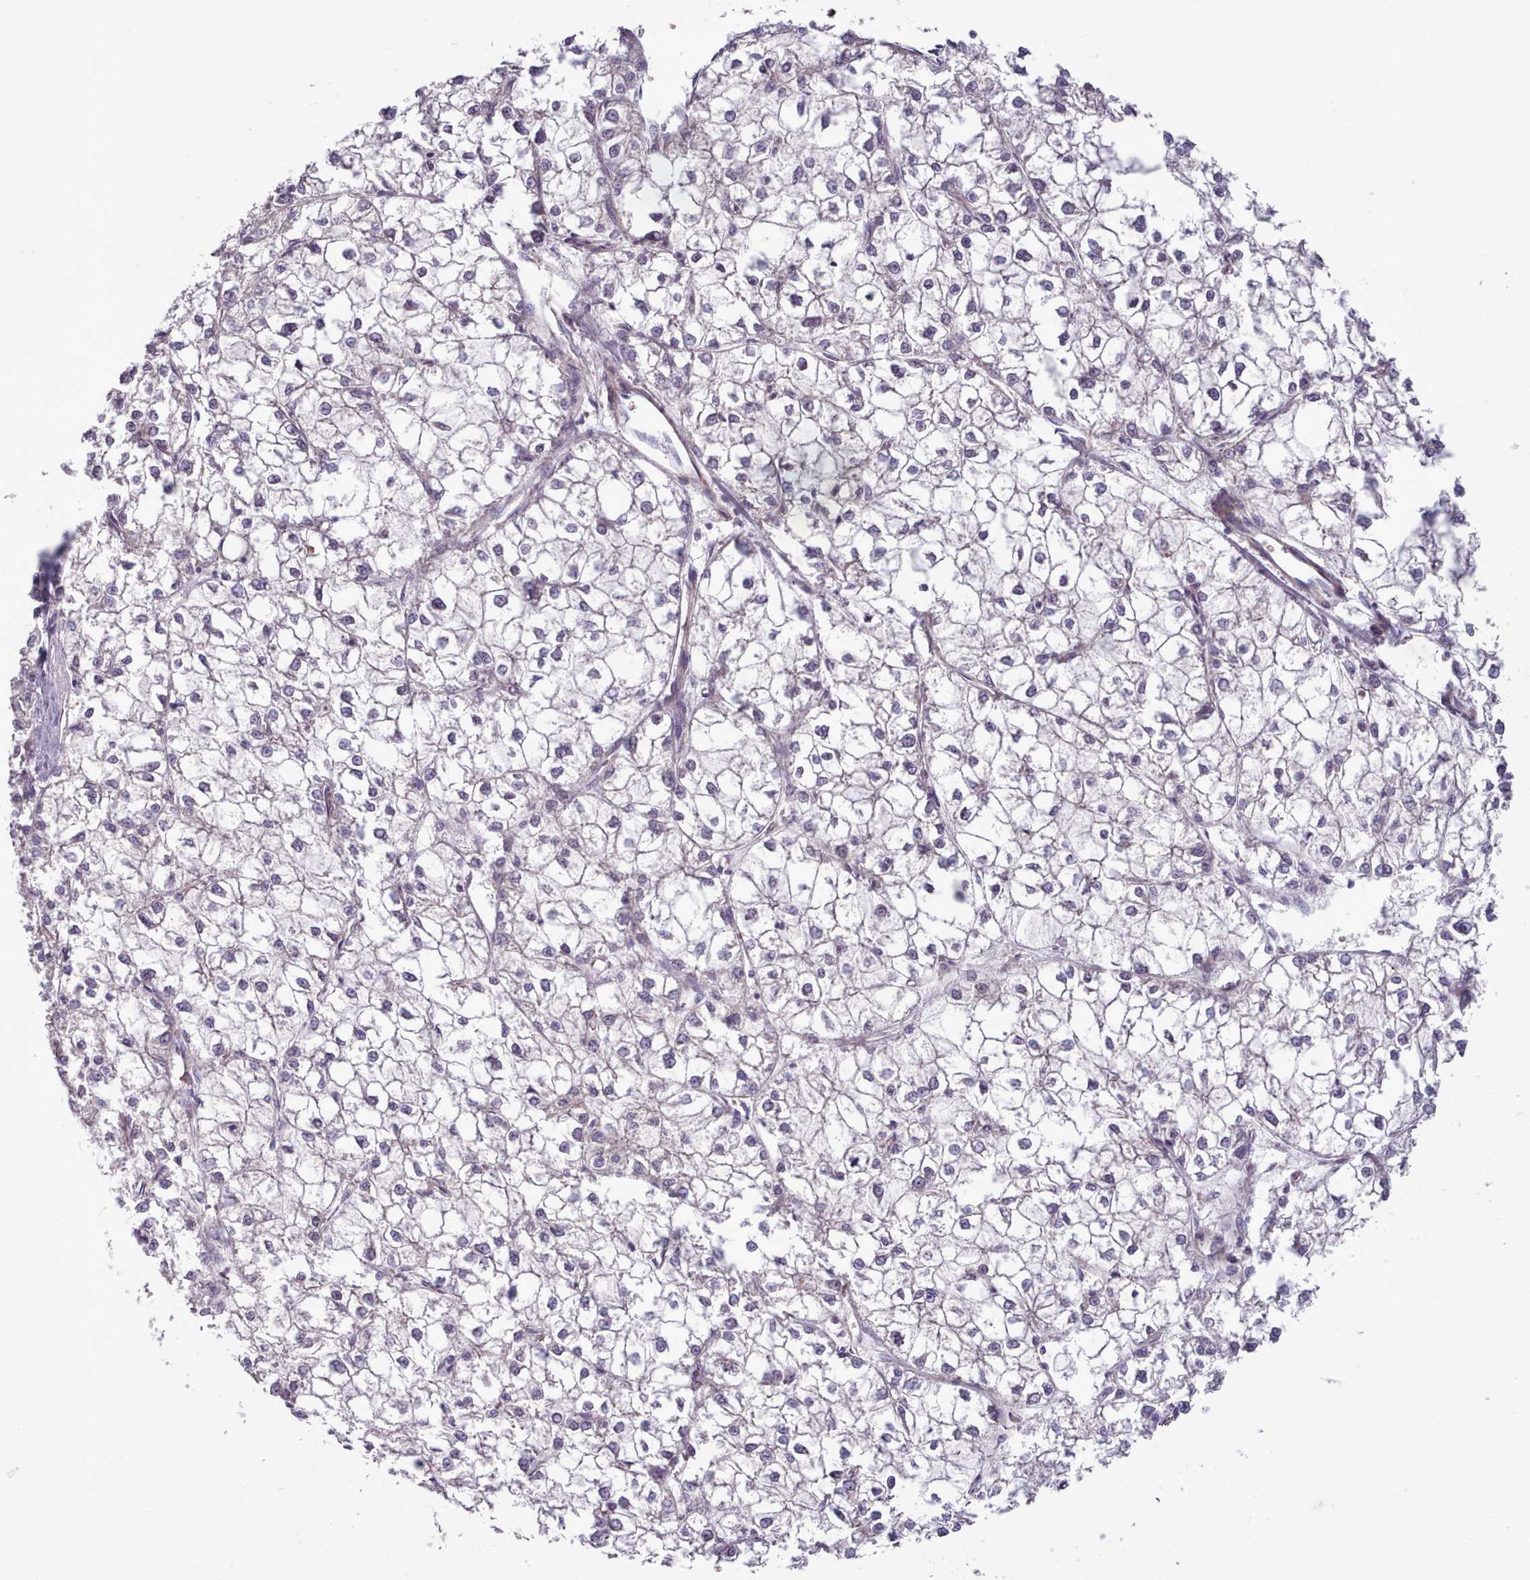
{"staining": {"intensity": "negative", "quantity": "none", "location": "none"}, "tissue": "liver cancer", "cell_type": "Tumor cells", "image_type": "cancer", "snomed": [{"axis": "morphology", "description": "Carcinoma, Hepatocellular, NOS"}, {"axis": "topography", "description": "Liver"}], "caption": "Immunohistochemistry (IHC) histopathology image of neoplastic tissue: human liver hepatocellular carcinoma stained with DAB (3,3'-diaminobenzidine) demonstrates no significant protein positivity in tumor cells.", "gene": "DPF1", "patient": {"sex": "female", "age": 43}}